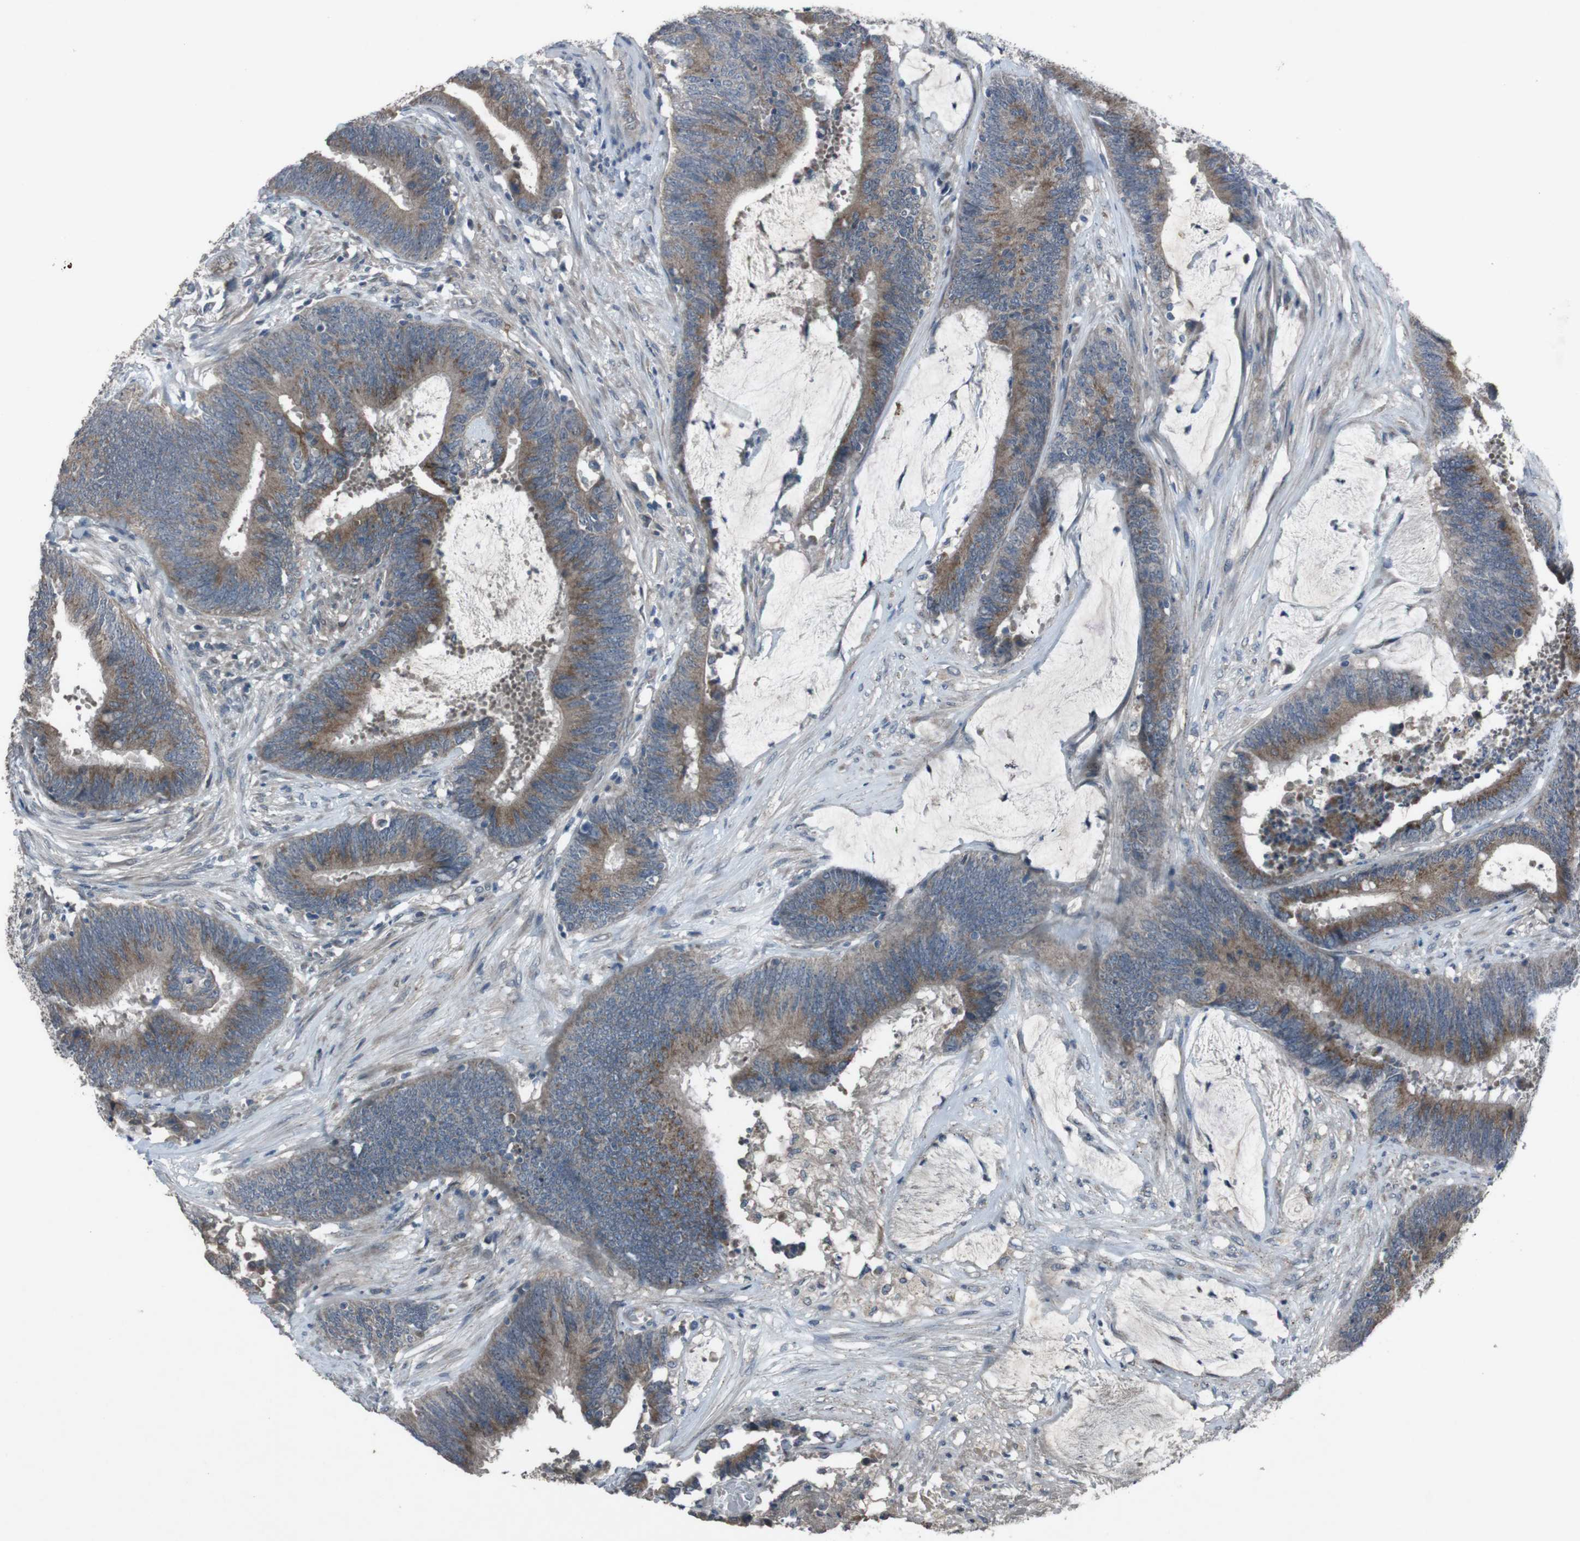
{"staining": {"intensity": "moderate", "quantity": ">75%", "location": "cytoplasmic/membranous"}, "tissue": "colorectal cancer", "cell_type": "Tumor cells", "image_type": "cancer", "snomed": [{"axis": "morphology", "description": "Adenocarcinoma, NOS"}, {"axis": "topography", "description": "Rectum"}], "caption": "Moderate cytoplasmic/membranous protein staining is identified in about >75% of tumor cells in colorectal cancer. (Stains: DAB in brown, nuclei in blue, Microscopy: brightfield microscopy at high magnification).", "gene": "EFNA5", "patient": {"sex": "female", "age": 66}}